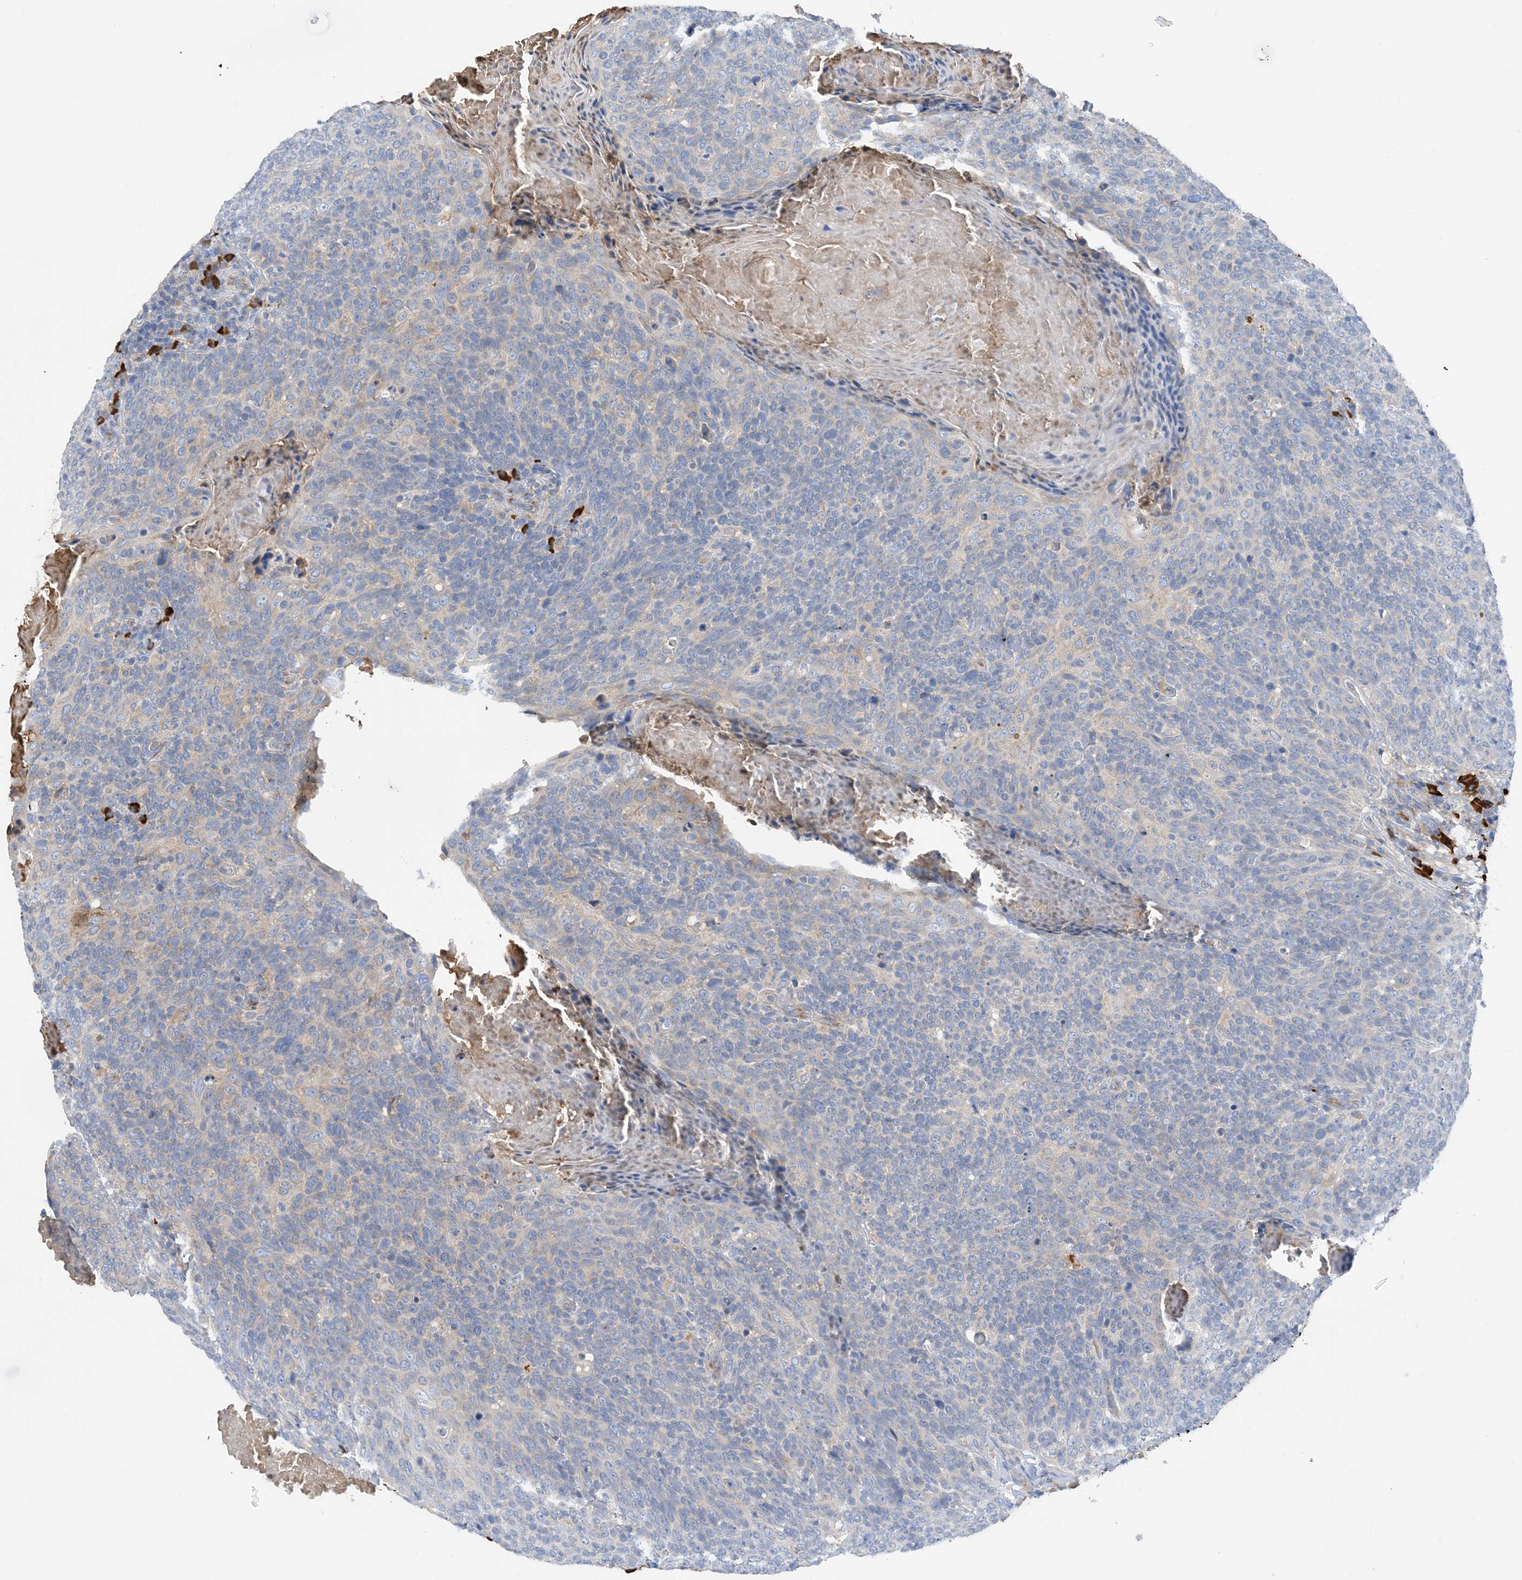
{"staining": {"intensity": "negative", "quantity": "none", "location": "none"}, "tissue": "head and neck cancer", "cell_type": "Tumor cells", "image_type": "cancer", "snomed": [{"axis": "morphology", "description": "Squamous cell carcinoma, NOS"}, {"axis": "morphology", "description": "Squamous cell carcinoma, metastatic, NOS"}, {"axis": "topography", "description": "Lymph node"}, {"axis": "topography", "description": "Head-Neck"}], "caption": "Tumor cells are negative for protein expression in human head and neck metastatic squamous cell carcinoma.", "gene": "SLC5A11", "patient": {"sex": "male", "age": 62}}